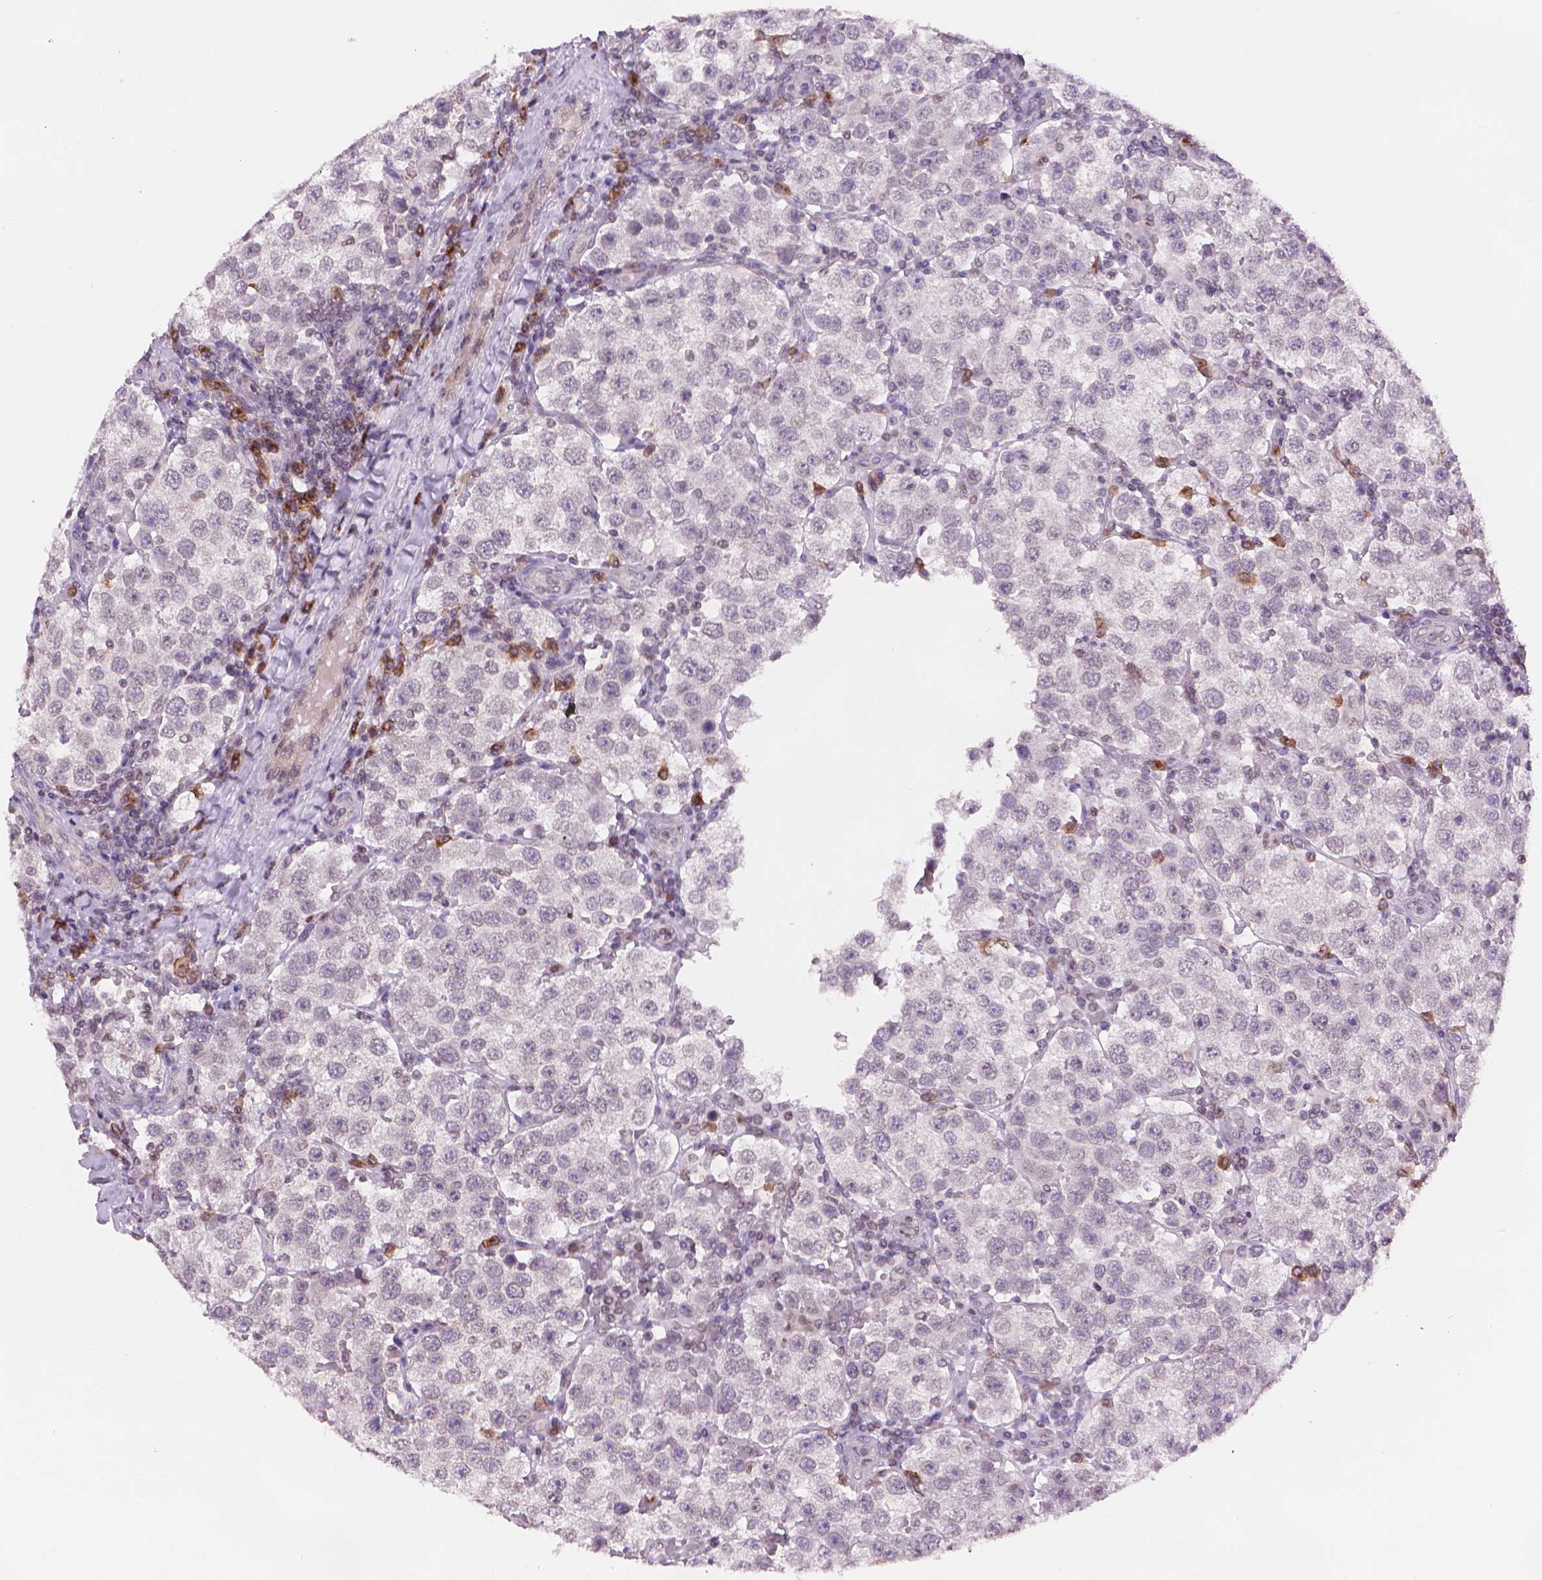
{"staining": {"intensity": "negative", "quantity": "none", "location": "none"}, "tissue": "testis cancer", "cell_type": "Tumor cells", "image_type": "cancer", "snomed": [{"axis": "morphology", "description": "Seminoma, NOS"}, {"axis": "topography", "description": "Testis"}], "caption": "This is an IHC histopathology image of human testis cancer (seminoma). There is no expression in tumor cells.", "gene": "TMEM184A", "patient": {"sex": "male", "age": 37}}